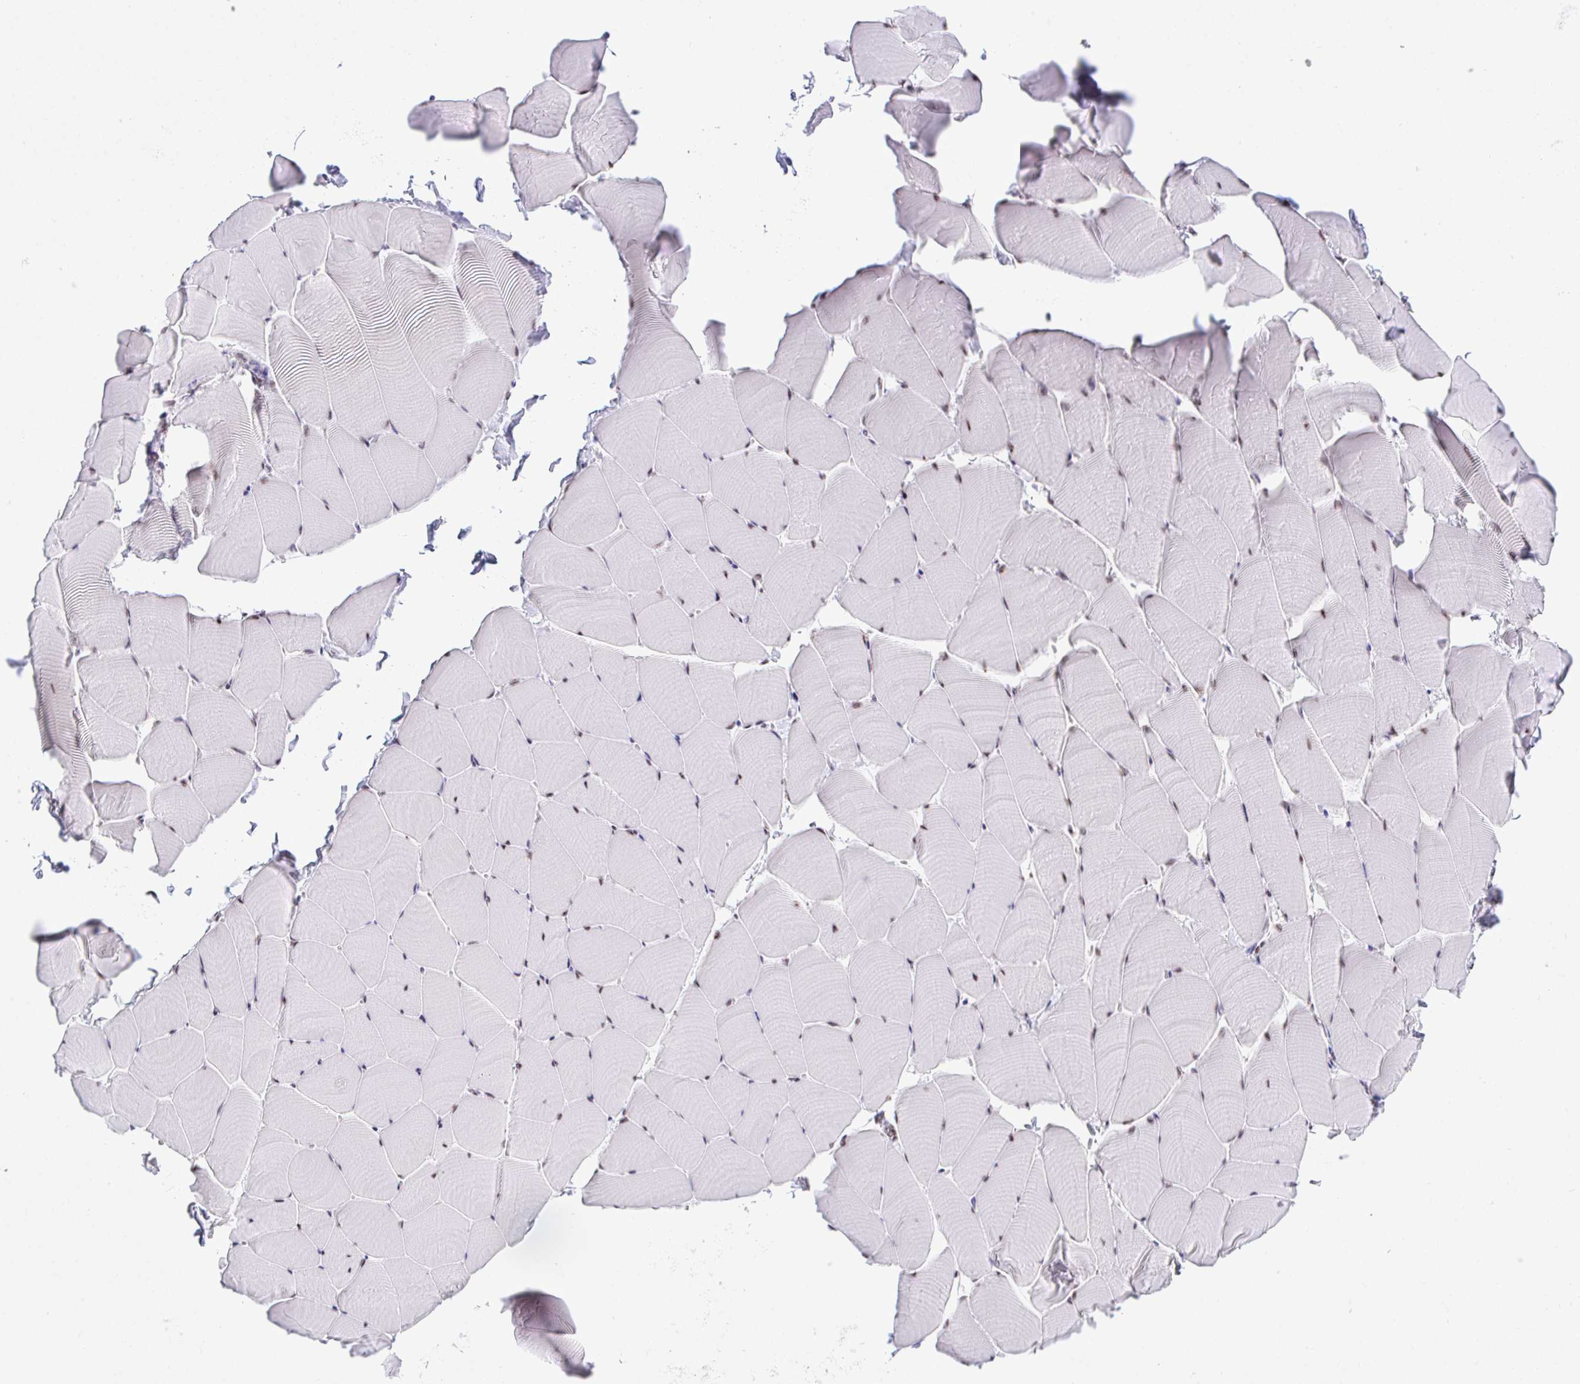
{"staining": {"intensity": "negative", "quantity": "none", "location": "none"}, "tissue": "skeletal muscle", "cell_type": "Myocytes", "image_type": "normal", "snomed": [{"axis": "morphology", "description": "Normal tissue, NOS"}, {"axis": "topography", "description": "Skeletal muscle"}], "caption": "Unremarkable skeletal muscle was stained to show a protein in brown. There is no significant staining in myocytes. Brightfield microscopy of IHC stained with DAB (brown) and hematoxylin (blue), captured at high magnification.", "gene": "OR6K3", "patient": {"sex": "male", "age": 25}}